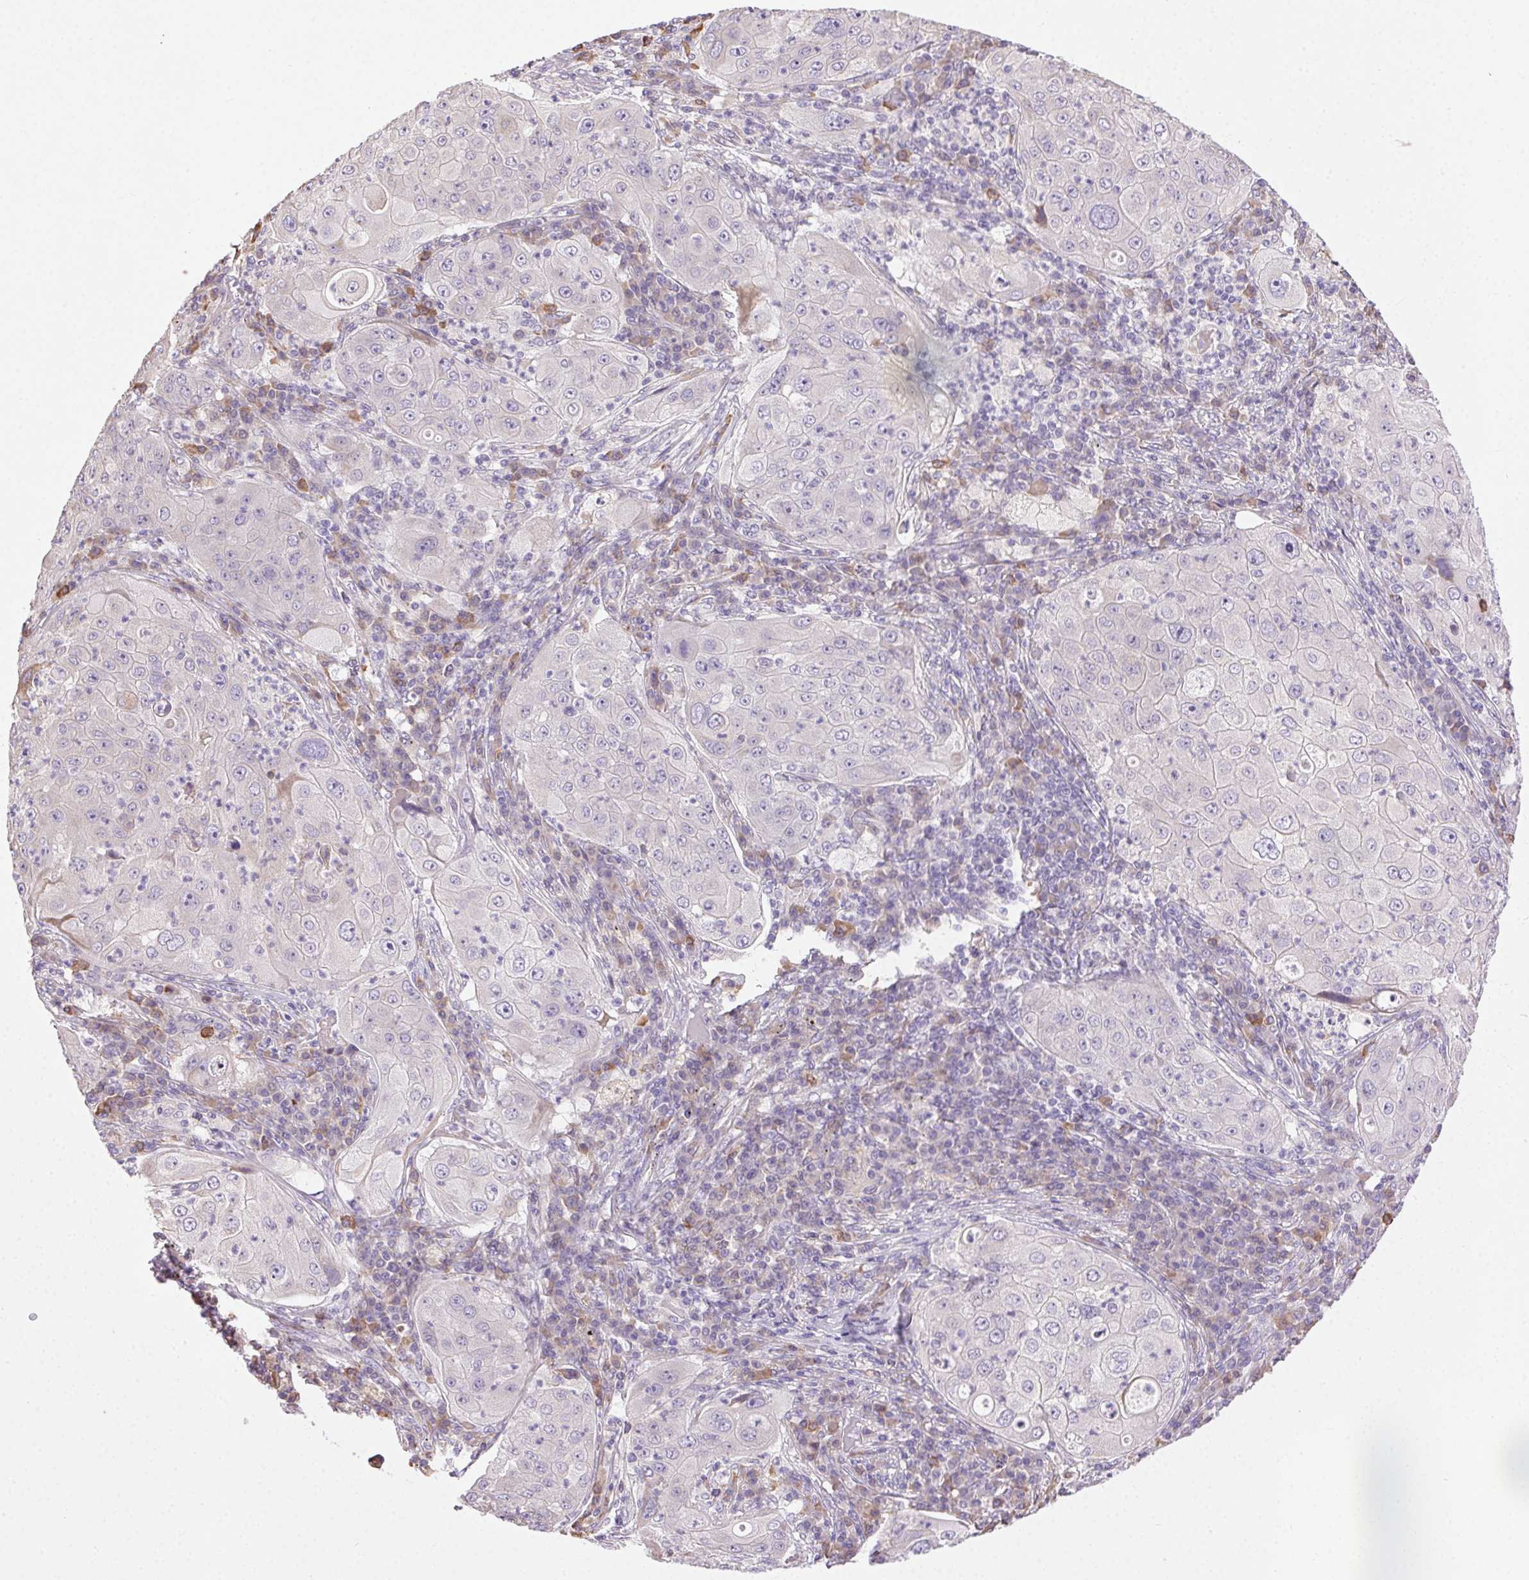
{"staining": {"intensity": "negative", "quantity": "none", "location": "none"}, "tissue": "lung cancer", "cell_type": "Tumor cells", "image_type": "cancer", "snomed": [{"axis": "morphology", "description": "Squamous cell carcinoma, NOS"}, {"axis": "topography", "description": "Lung"}], "caption": "Tumor cells are negative for protein expression in human squamous cell carcinoma (lung).", "gene": "SNX31", "patient": {"sex": "female", "age": 59}}